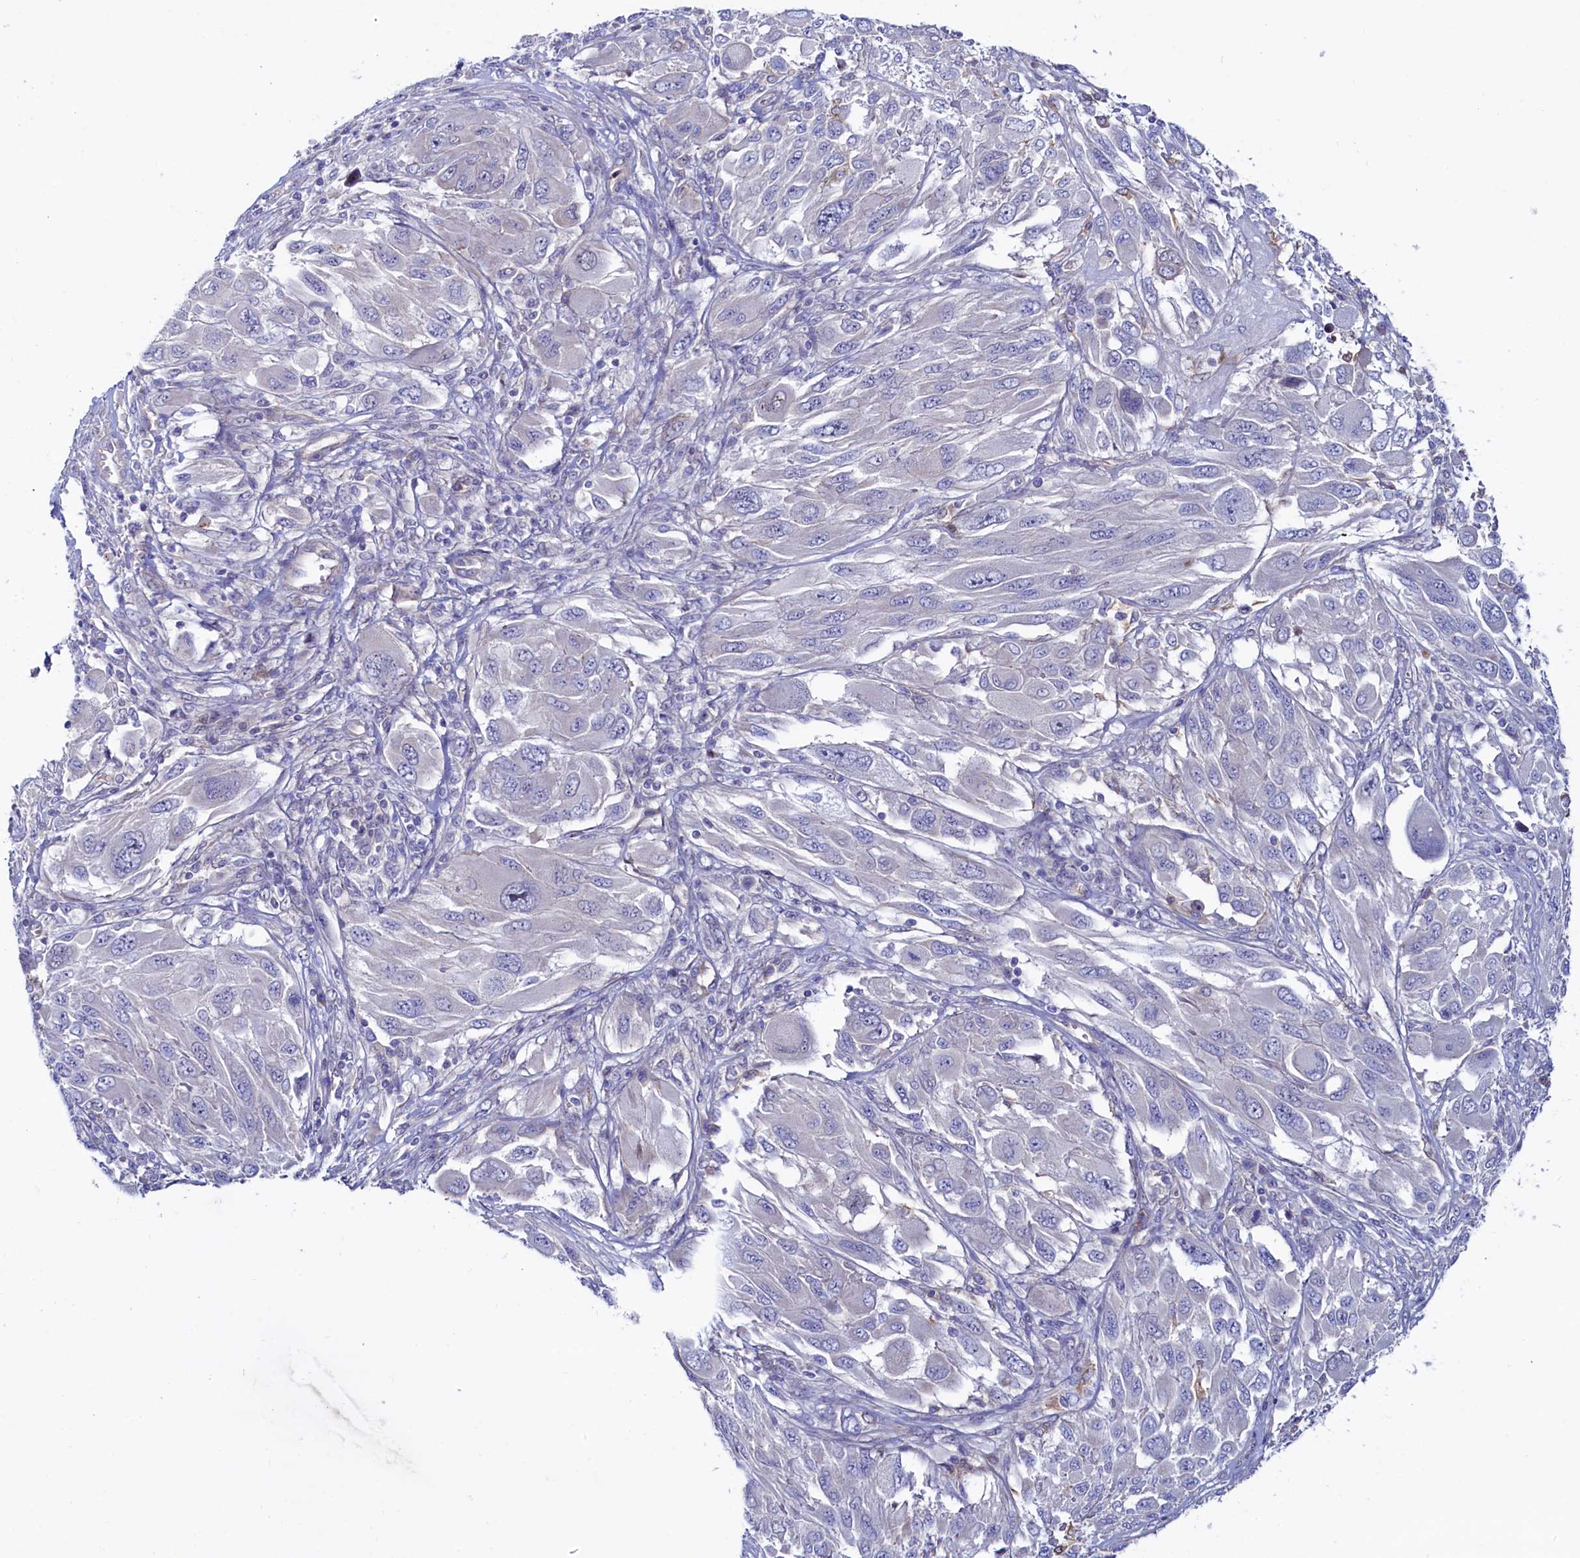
{"staining": {"intensity": "negative", "quantity": "none", "location": "none"}, "tissue": "melanoma", "cell_type": "Tumor cells", "image_type": "cancer", "snomed": [{"axis": "morphology", "description": "Malignant melanoma, NOS"}, {"axis": "topography", "description": "Skin"}], "caption": "Photomicrograph shows no significant protein expression in tumor cells of malignant melanoma.", "gene": "ASTE1", "patient": {"sex": "female", "age": 91}}